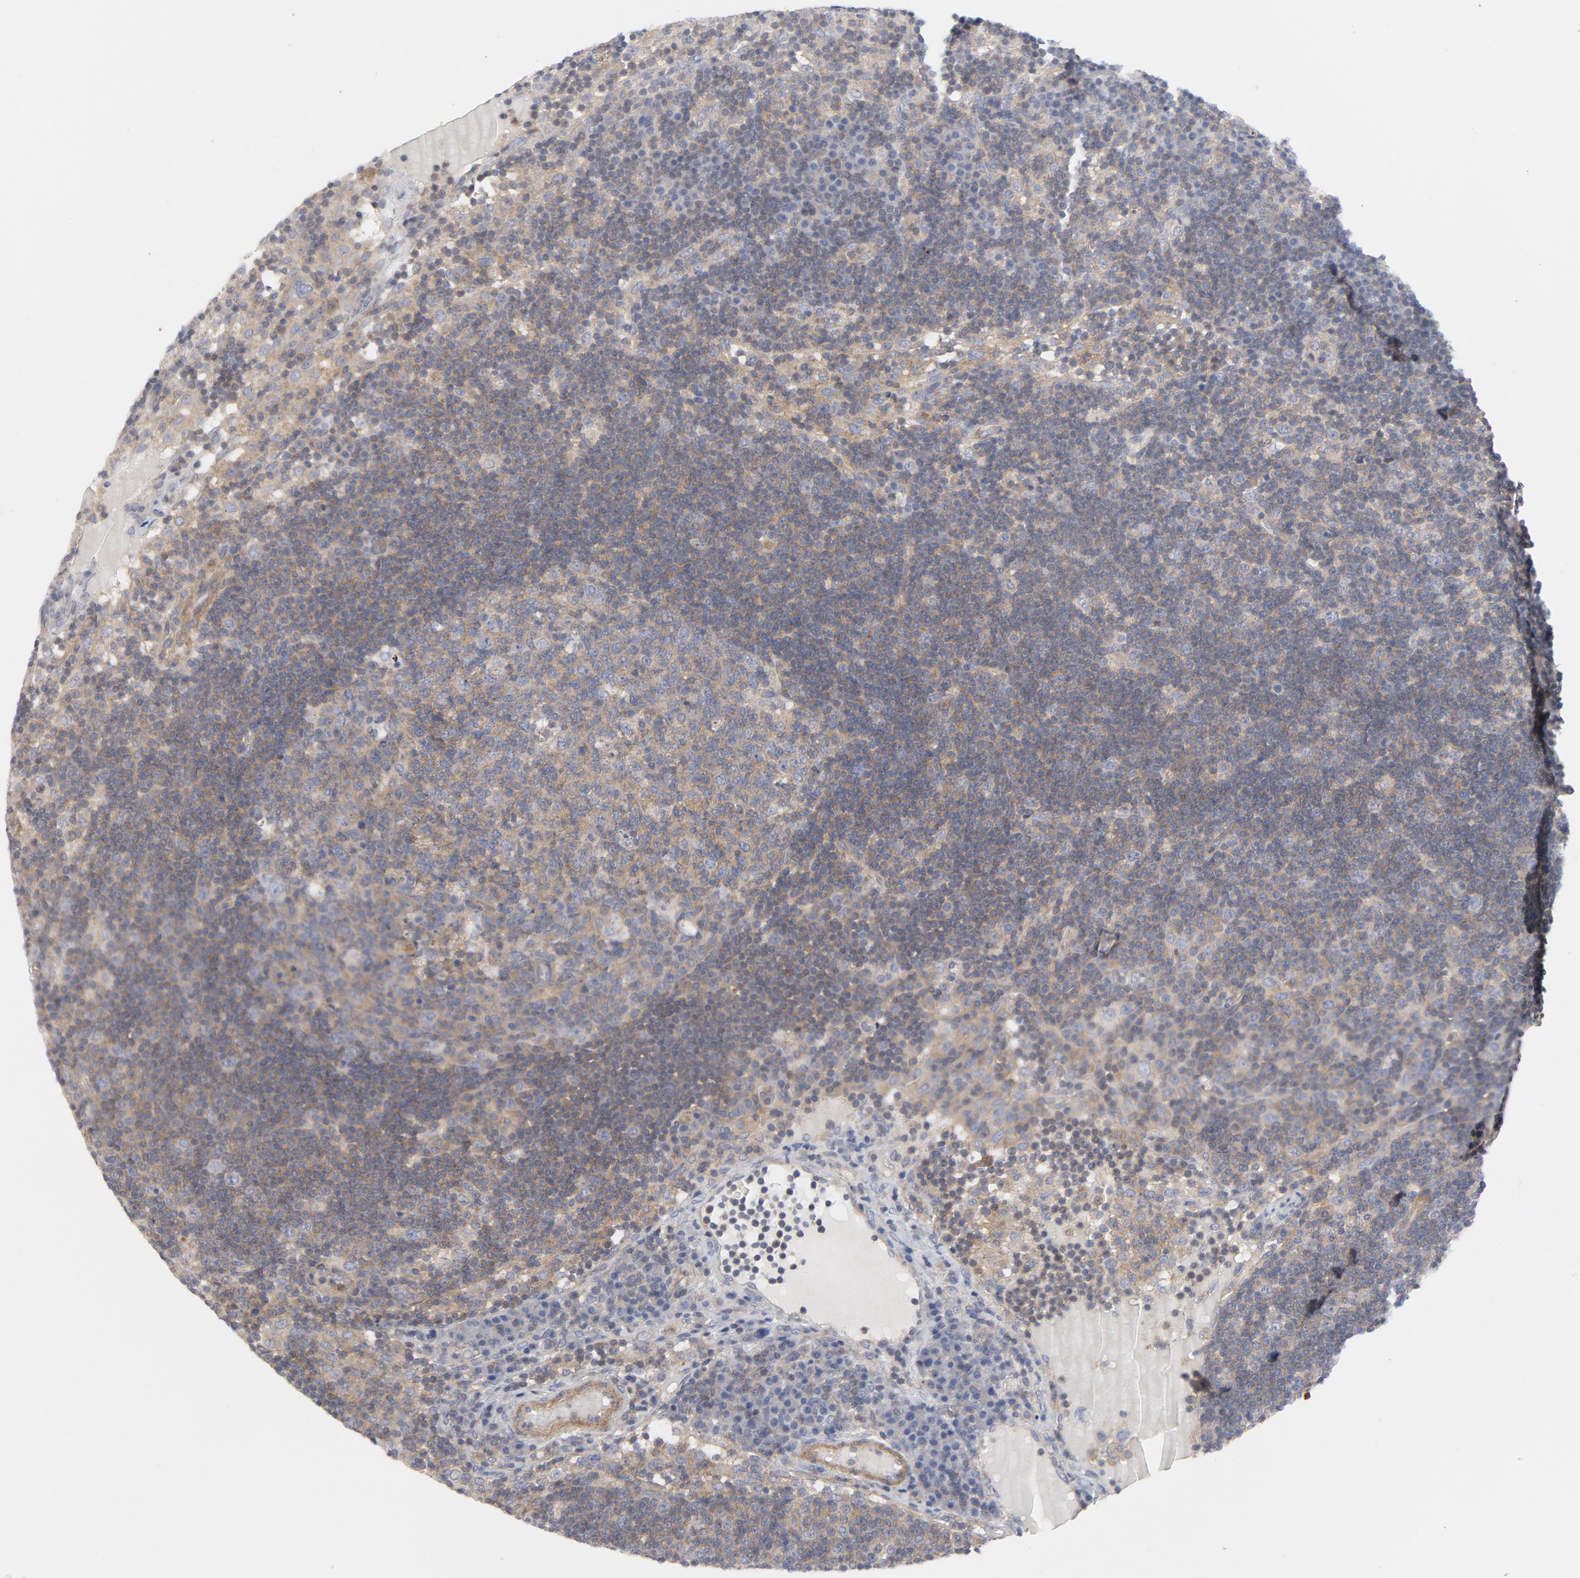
{"staining": {"intensity": "weak", "quantity": ">75%", "location": "cytoplasmic/membranous"}, "tissue": "lymph node", "cell_type": "Germinal center cells", "image_type": "normal", "snomed": [{"axis": "morphology", "description": "Normal tissue, NOS"}, {"axis": "morphology", "description": "Squamous cell carcinoma, metastatic, NOS"}, {"axis": "topography", "description": "Lymph node"}], "caption": "This is a histology image of immunohistochemistry staining of unremarkable lymph node, which shows weak positivity in the cytoplasmic/membranous of germinal center cells.", "gene": "ROCK1", "patient": {"sex": "female", "age": 53}}